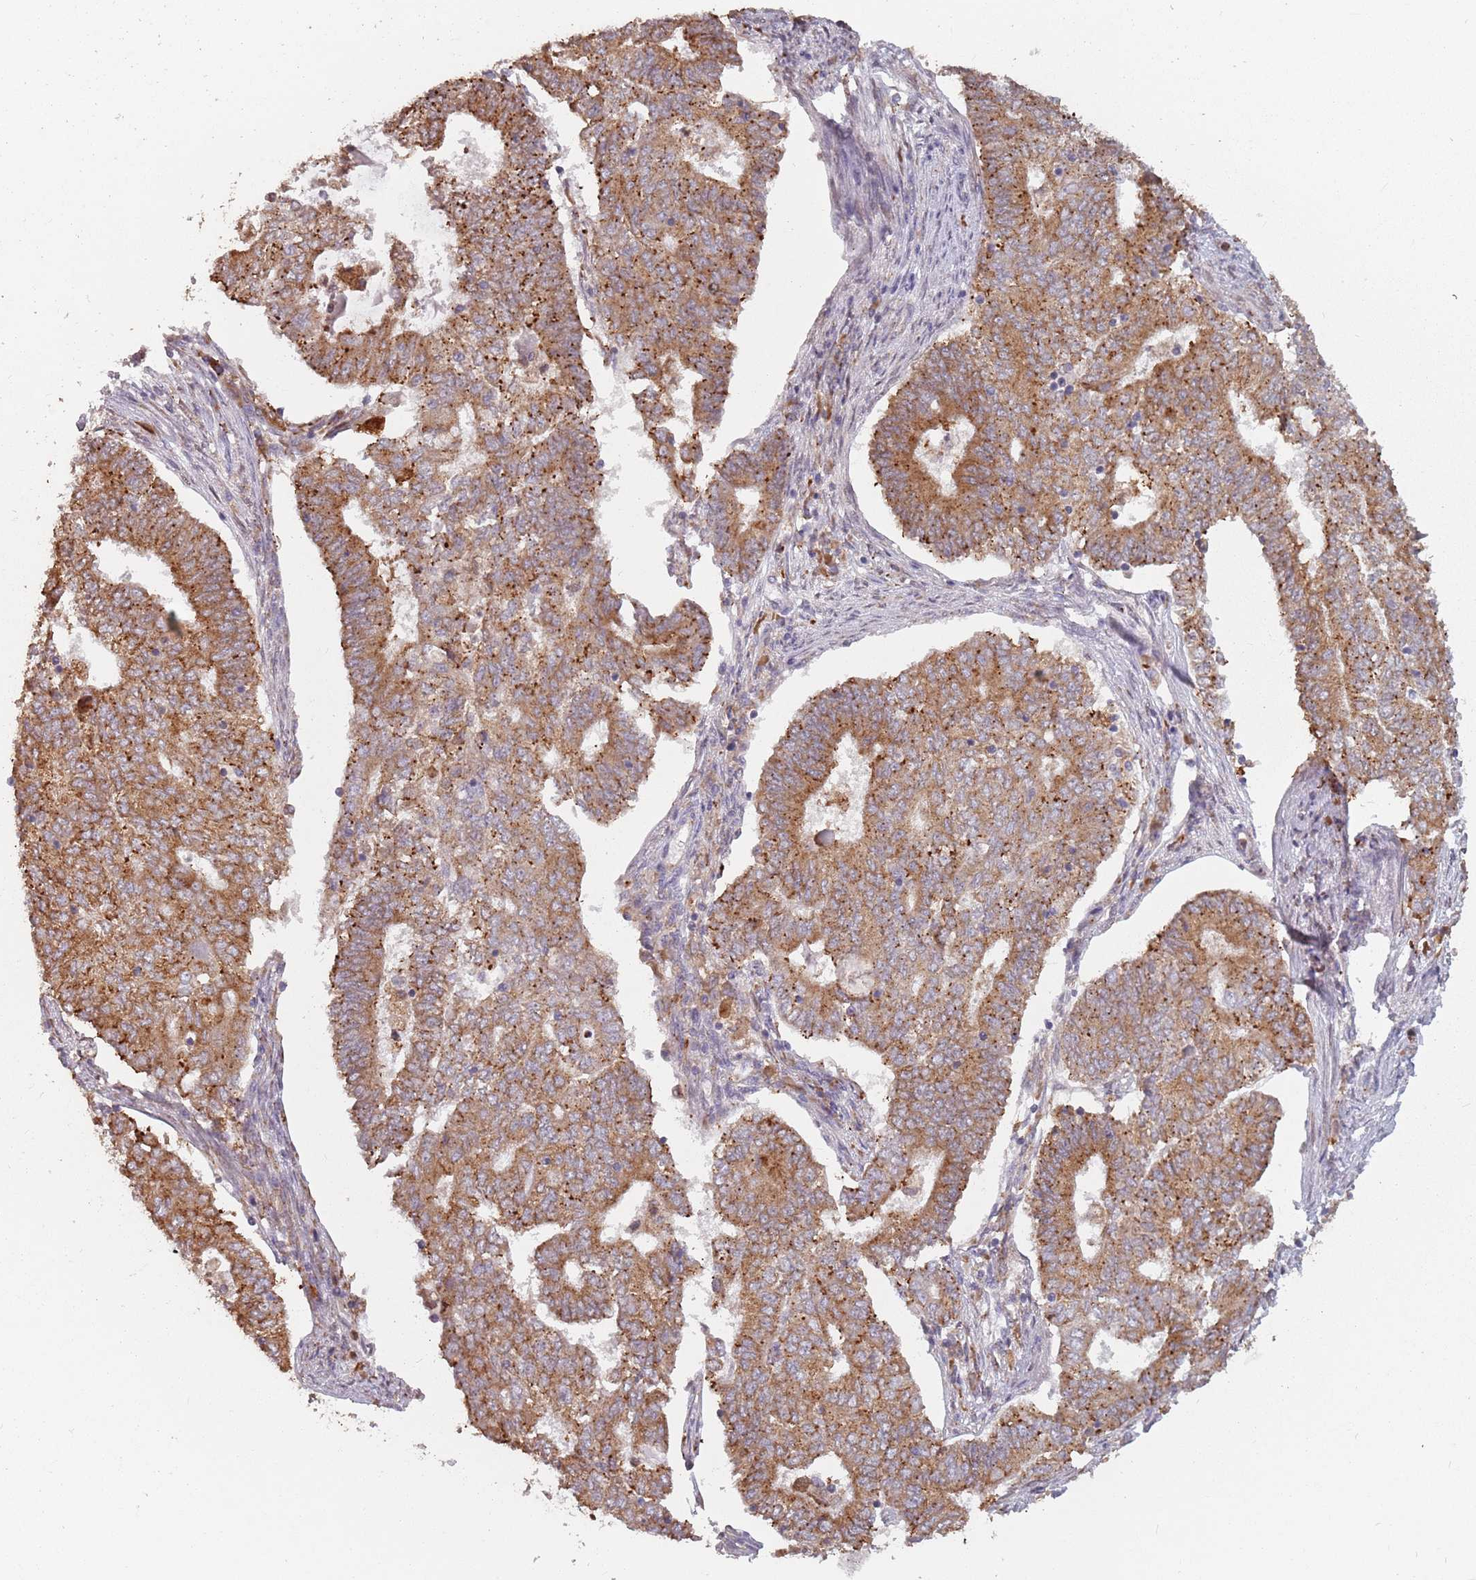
{"staining": {"intensity": "moderate", "quantity": ">75%", "location": "cytoplasmic/membranous"}, "tissue": "endometrial cancer", "cell_type": "Tumor cells", "image_type": "cancer", "snomed": [{"axis": "morphology", "description": "Adenocarcinoma, NOS"}, {"axis": "topography", "description": "Endometrium"}], "caption": "Endometrial cancer stained for a protein exhibits moderate cytoplasmic/membranous positivity in tumor cells.", "gene": "RPS9", "patient": {"sex": "female", "age": 62}}